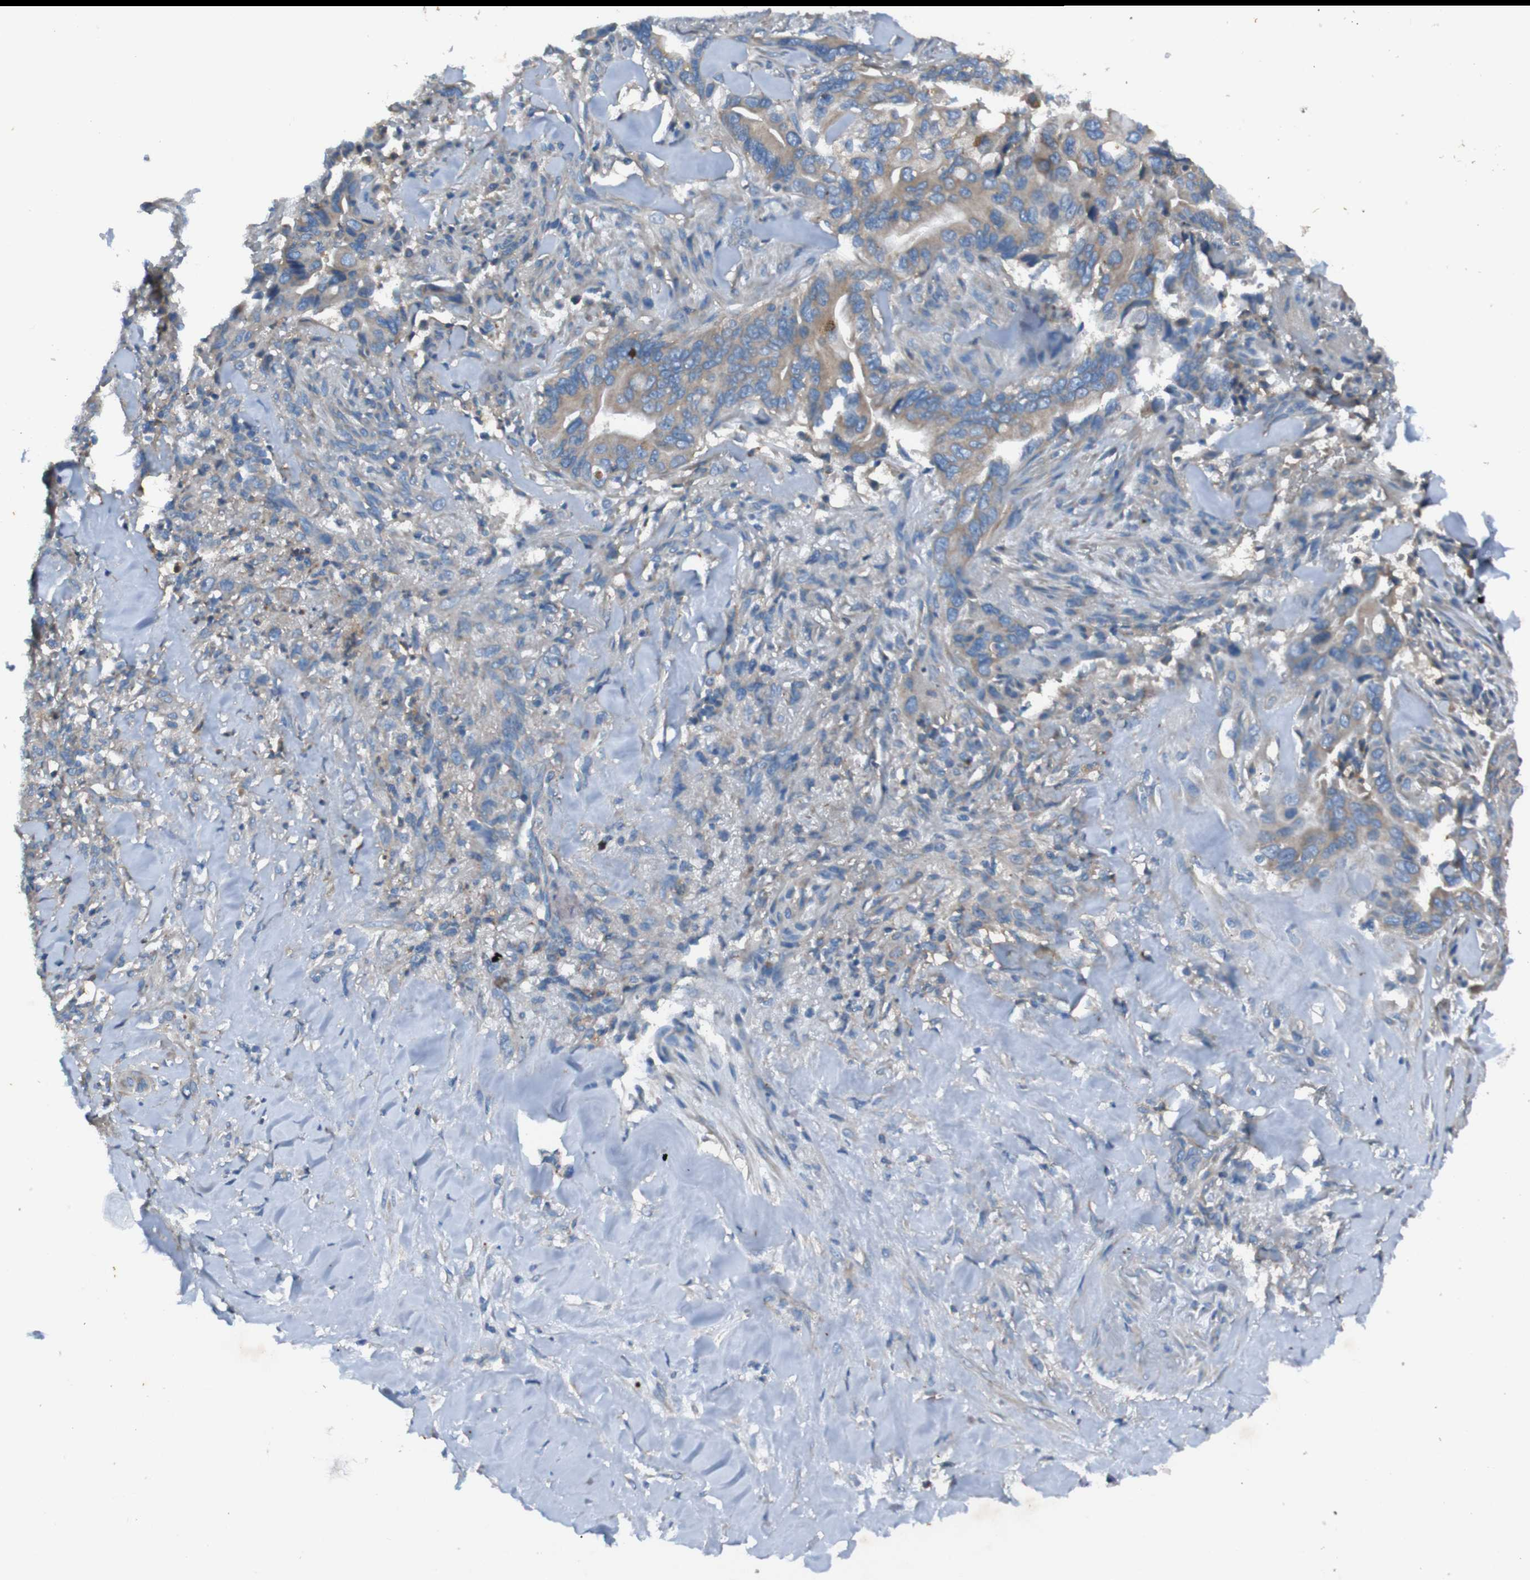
{"staining": {"intensity": "moderate", "quantity": ">75%", "location": "cytoplasmic/membranous"}, "tissue": "liver cancer", "cell_type": "Tumor cells", "image_type": "cancer", "snomed": [{"axis": "morphology", "description": "Cholangiocarcinoma"}, {"axis": "topography", "description": "Liver"}], "caption": "DAB immunohistochemical staining of liver cancer (cholangiocarcinoma) reveals moderate cytoplasmic/membranous protein positivity in about >75% of tumor cells.", "gene": "RAB5B", "patient": {"sex": "female", "age": 67}}